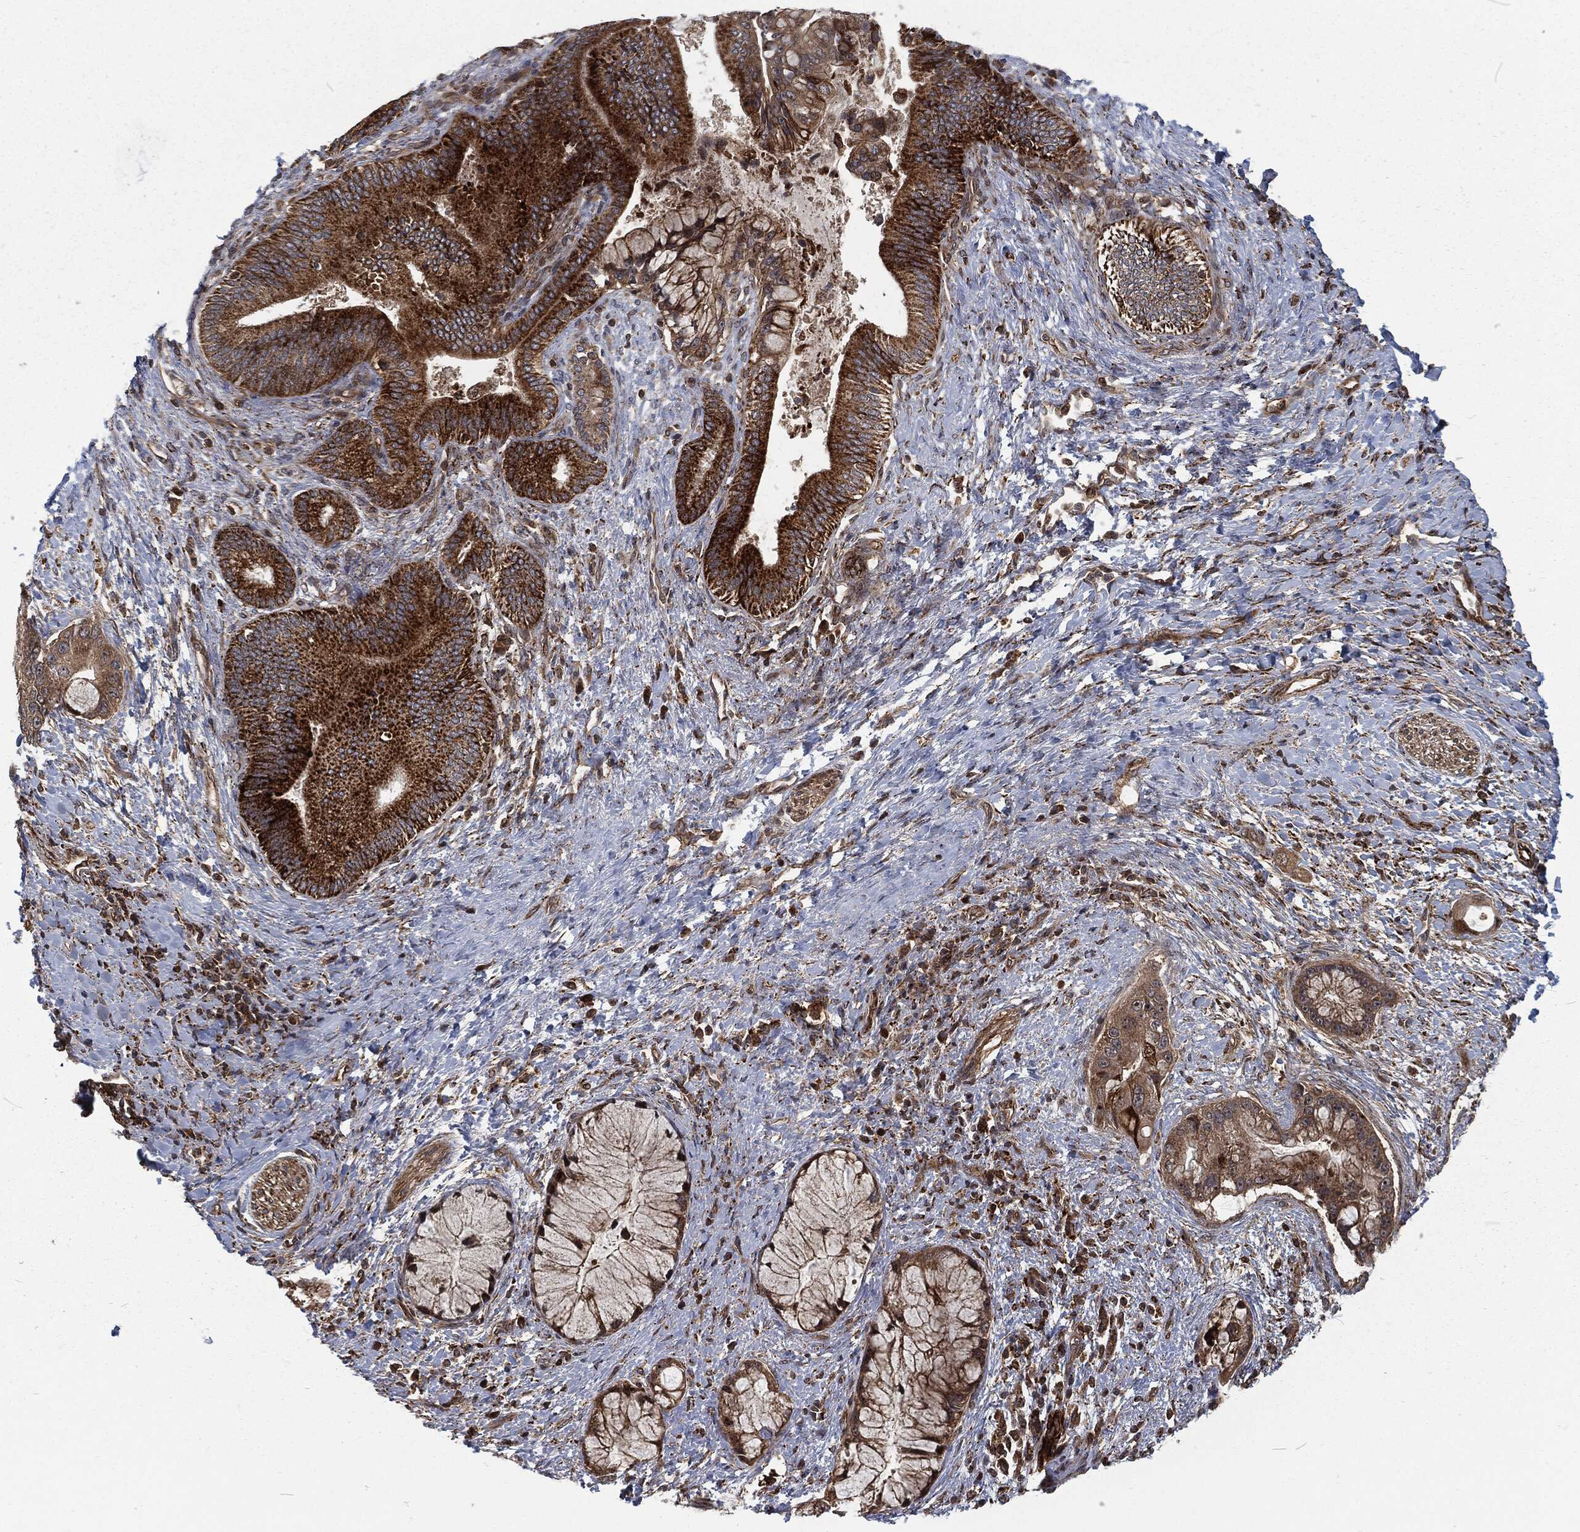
{"staining": {"intensity": "strong", "quantity": "25%-75%", "location": "cytoplasmic/membranous"}, "tissue": "liver cancer", "cell_type": "Tumor cells", "image_type": "cancer", "snomed": [{"axis": "morphology", "description": "Normal tissue, NOS"}, {"axis": "morphology", "description": "Cholangiocarcinoma"}, {"axis": "topography", "description": "Liver"}, {"axis": "topography", "description": "Peripheral nerve tissue"}], "caption": "Protein expression analysis of liver cholangiocarcinoma displays strong cytoplasmic/membranous positivity in about 25%-75% of tumor cells. (DAB (3,3'-diaminobenzidine) IHC with brightfield microscopy, high magnification).", "gene": "RFTN1", "patient": {"sex": "male", "age": 50}}